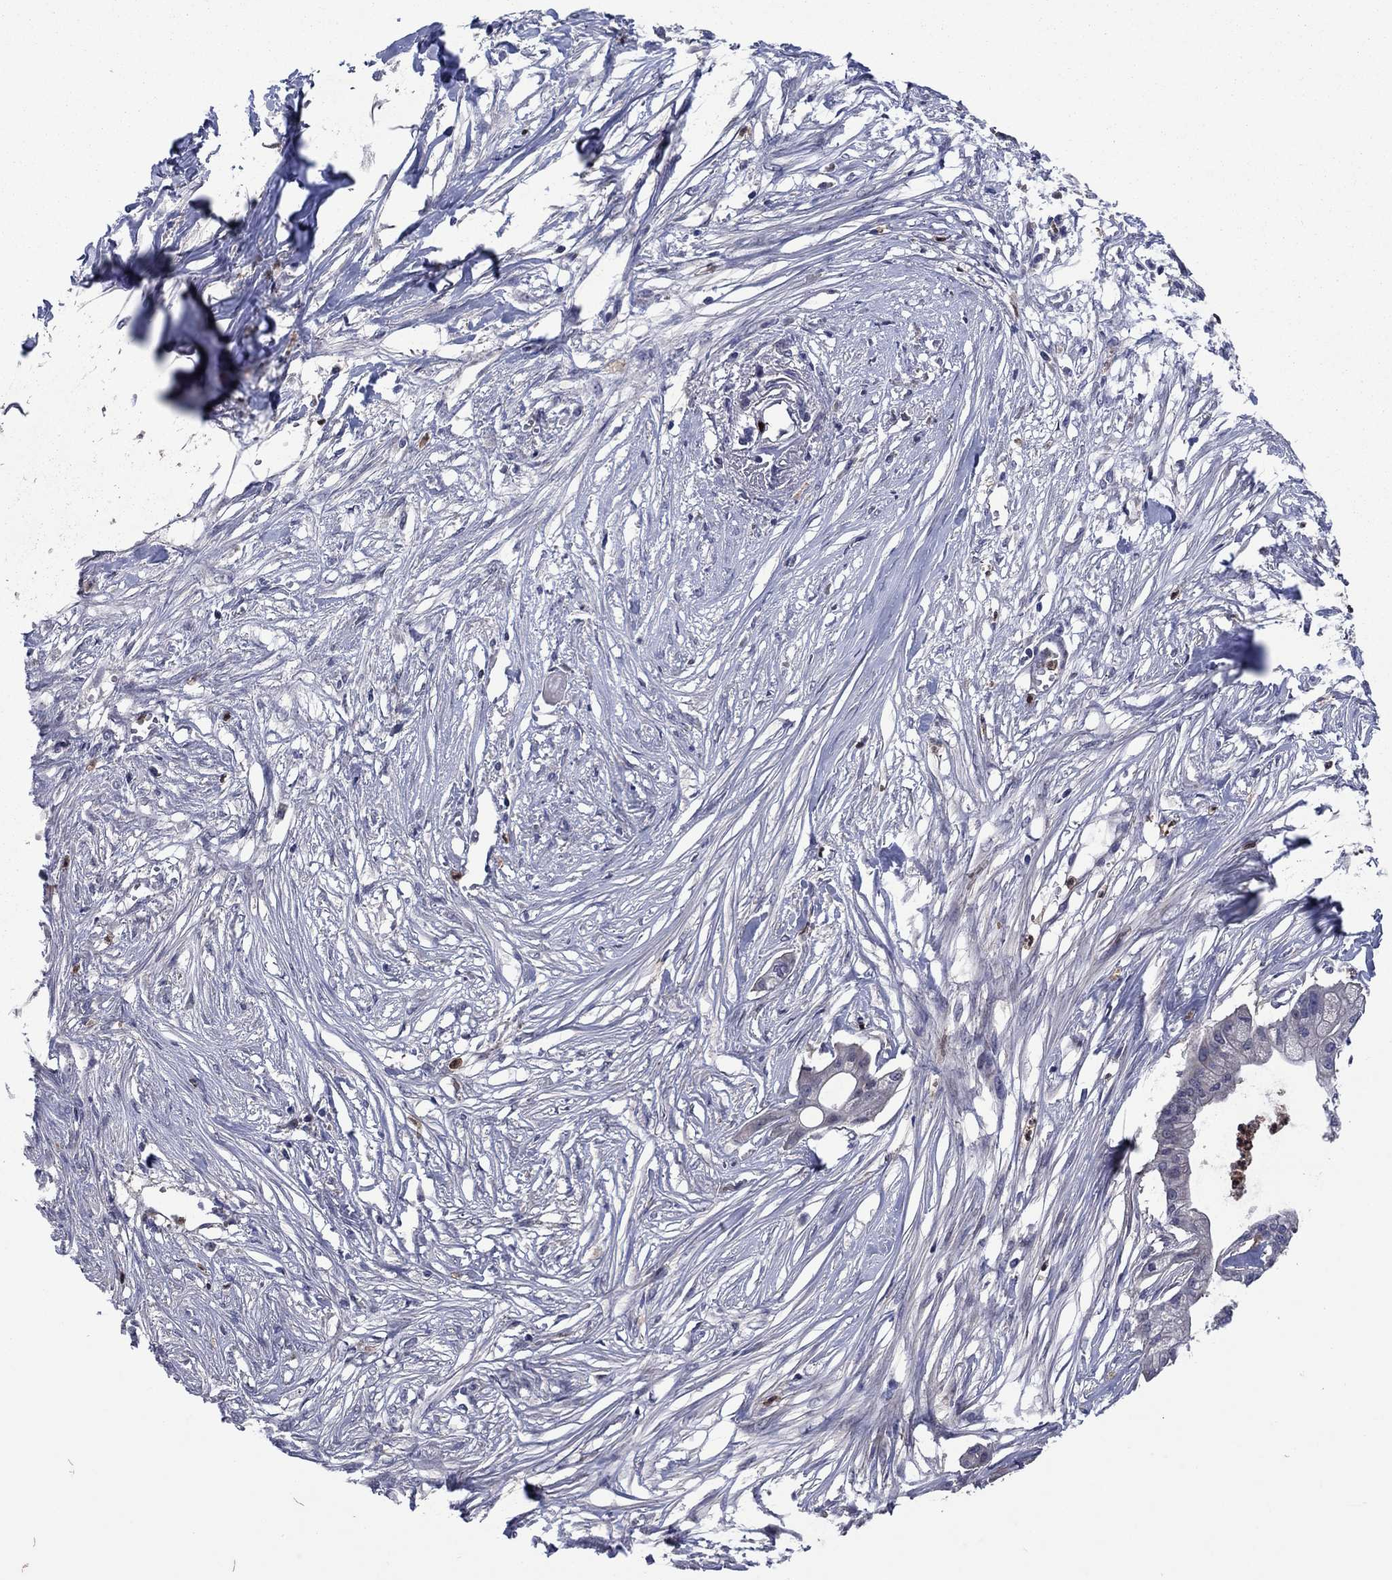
{"staining": {"intensity": "negative", "quantity": "none", "location": "none"}, "tissue": "pancreatic cancer", "cell_type": "Tumor cells", "image_type": "cancer", "snomed": [{"axis": "morphology", "description": "Normal tissue, NOS"}, {"axis": "morphology", "description": "Adenocarcinoma, NOS"}, {"axis": "topography", "description": "Pancreas"}], "caption": "DAB immunohistochemical staining of human pancreatic cancer demonstrates no significant staining in tumor cells.", "gene": "MSRB1", "patient": {"sex": "female", "age": 58}}